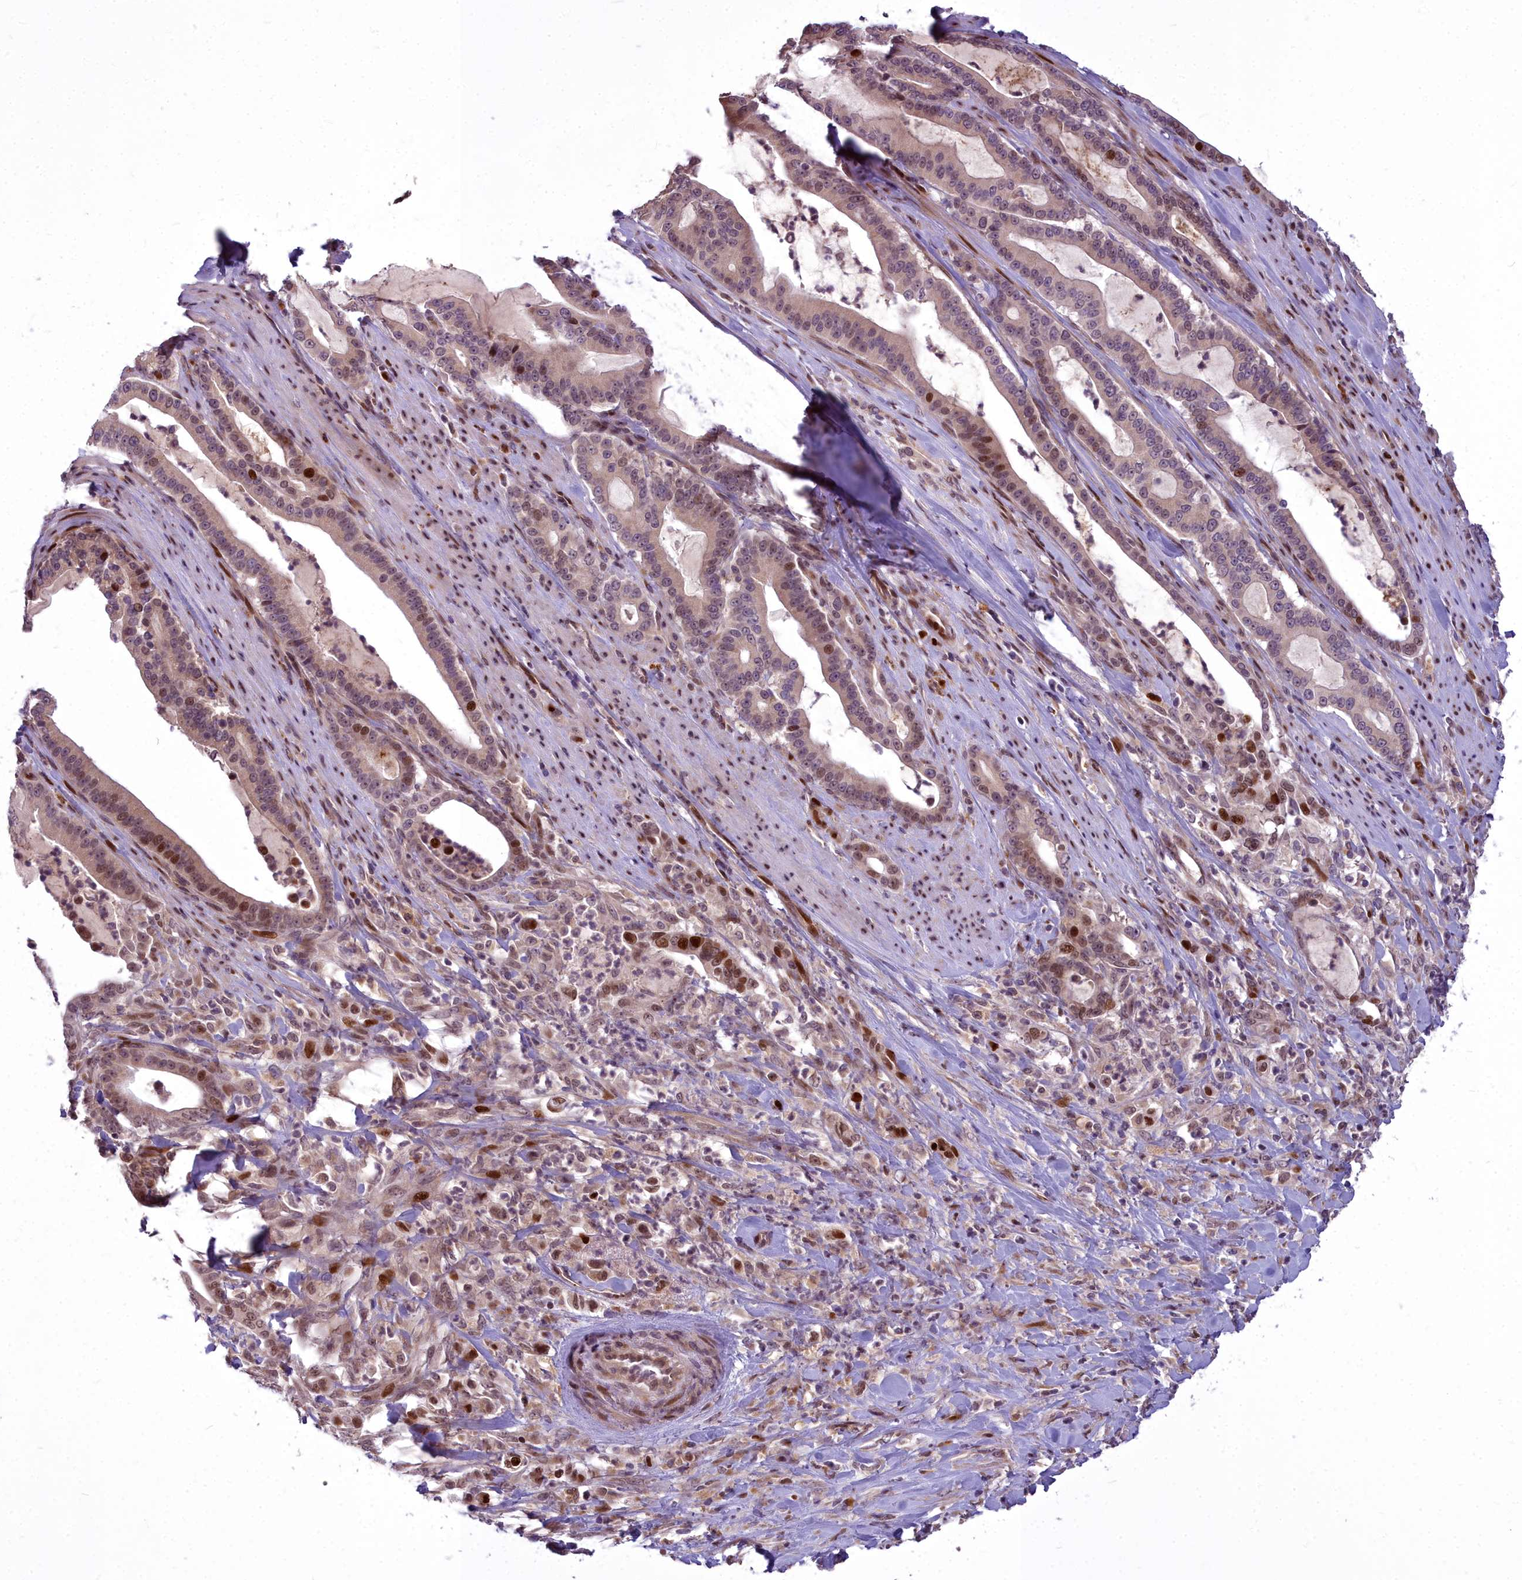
{"staining": {"intensity": "moderate", "quantity": "25%-75%", "location": "nuclear"}, "tissue": "pancreatic cancer", "cell_type": "Tumor cells", "image_type": "cancer", "snomed": [{"axis": "morphology", "description": "Adenocarcinoma, NOS"}, {"axis": "topography", "description": "Pancreas"}], "caption": "This image shows immunohistochemistry staining of human pancreatic cancer (adenocarcinoma), with medium moderate nuclear positivity in approximately 25%-75% of tumor cells.", "gene": "AP1M1", "patient": {"sex": "male", "age": 63}}